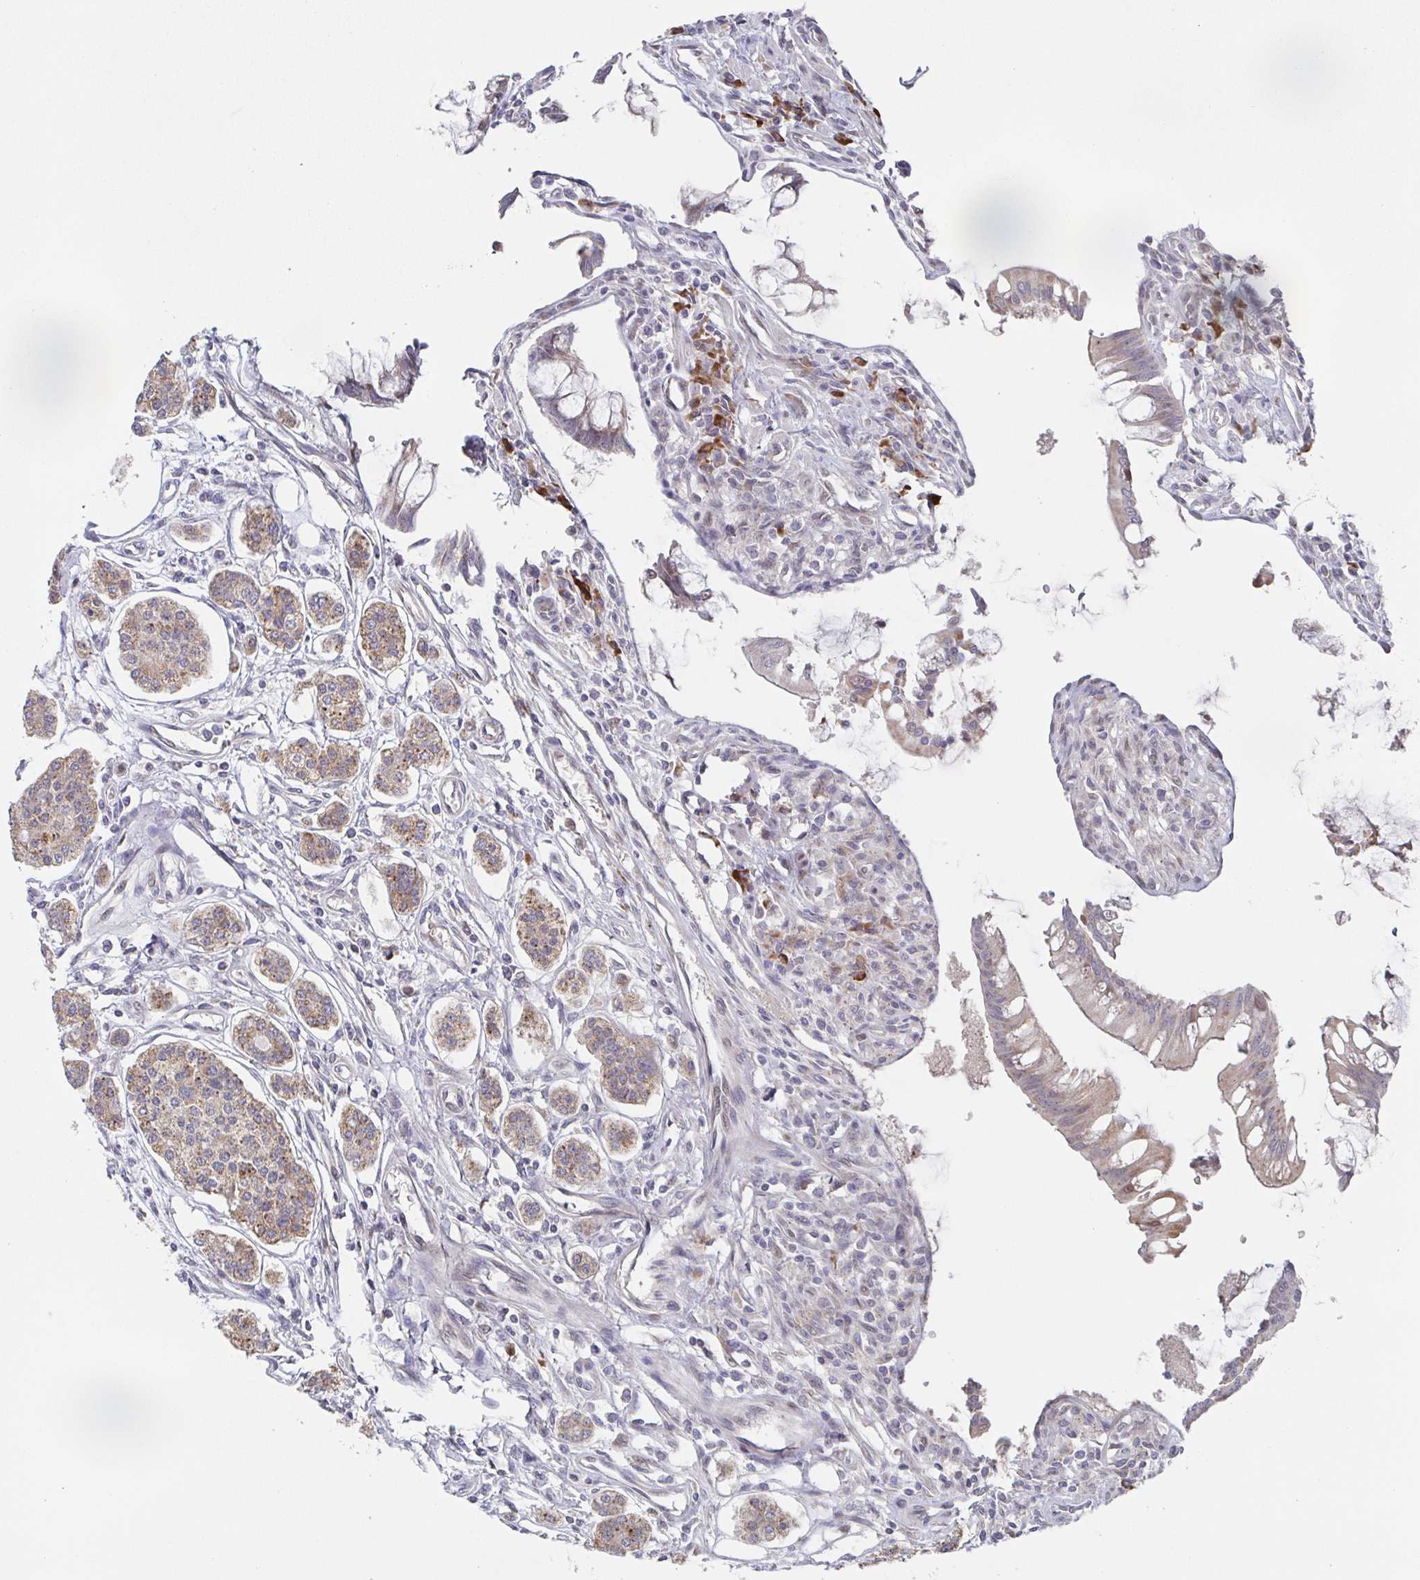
{"staining": {"intensity": "weak", "quantity": ">75%", "location": "cytoplasmic/membranous"}, "tissue": "carcinoid", "cell_type": "Tumor cells", "image_type": "cancer", "snomed": [{"axis": "morphology", "description": "Carcinoid, malignant, NOS"}, {"axis": "topography", "description": "Small intestine"}], "caption": "Protein expression analysis of carcinoid demonstrates weak cytoplasmic/membranous staining in approximately >75% of tumor cells.", "gene": "POU2F3", "patient": {"sex": "female", "age": 65}}